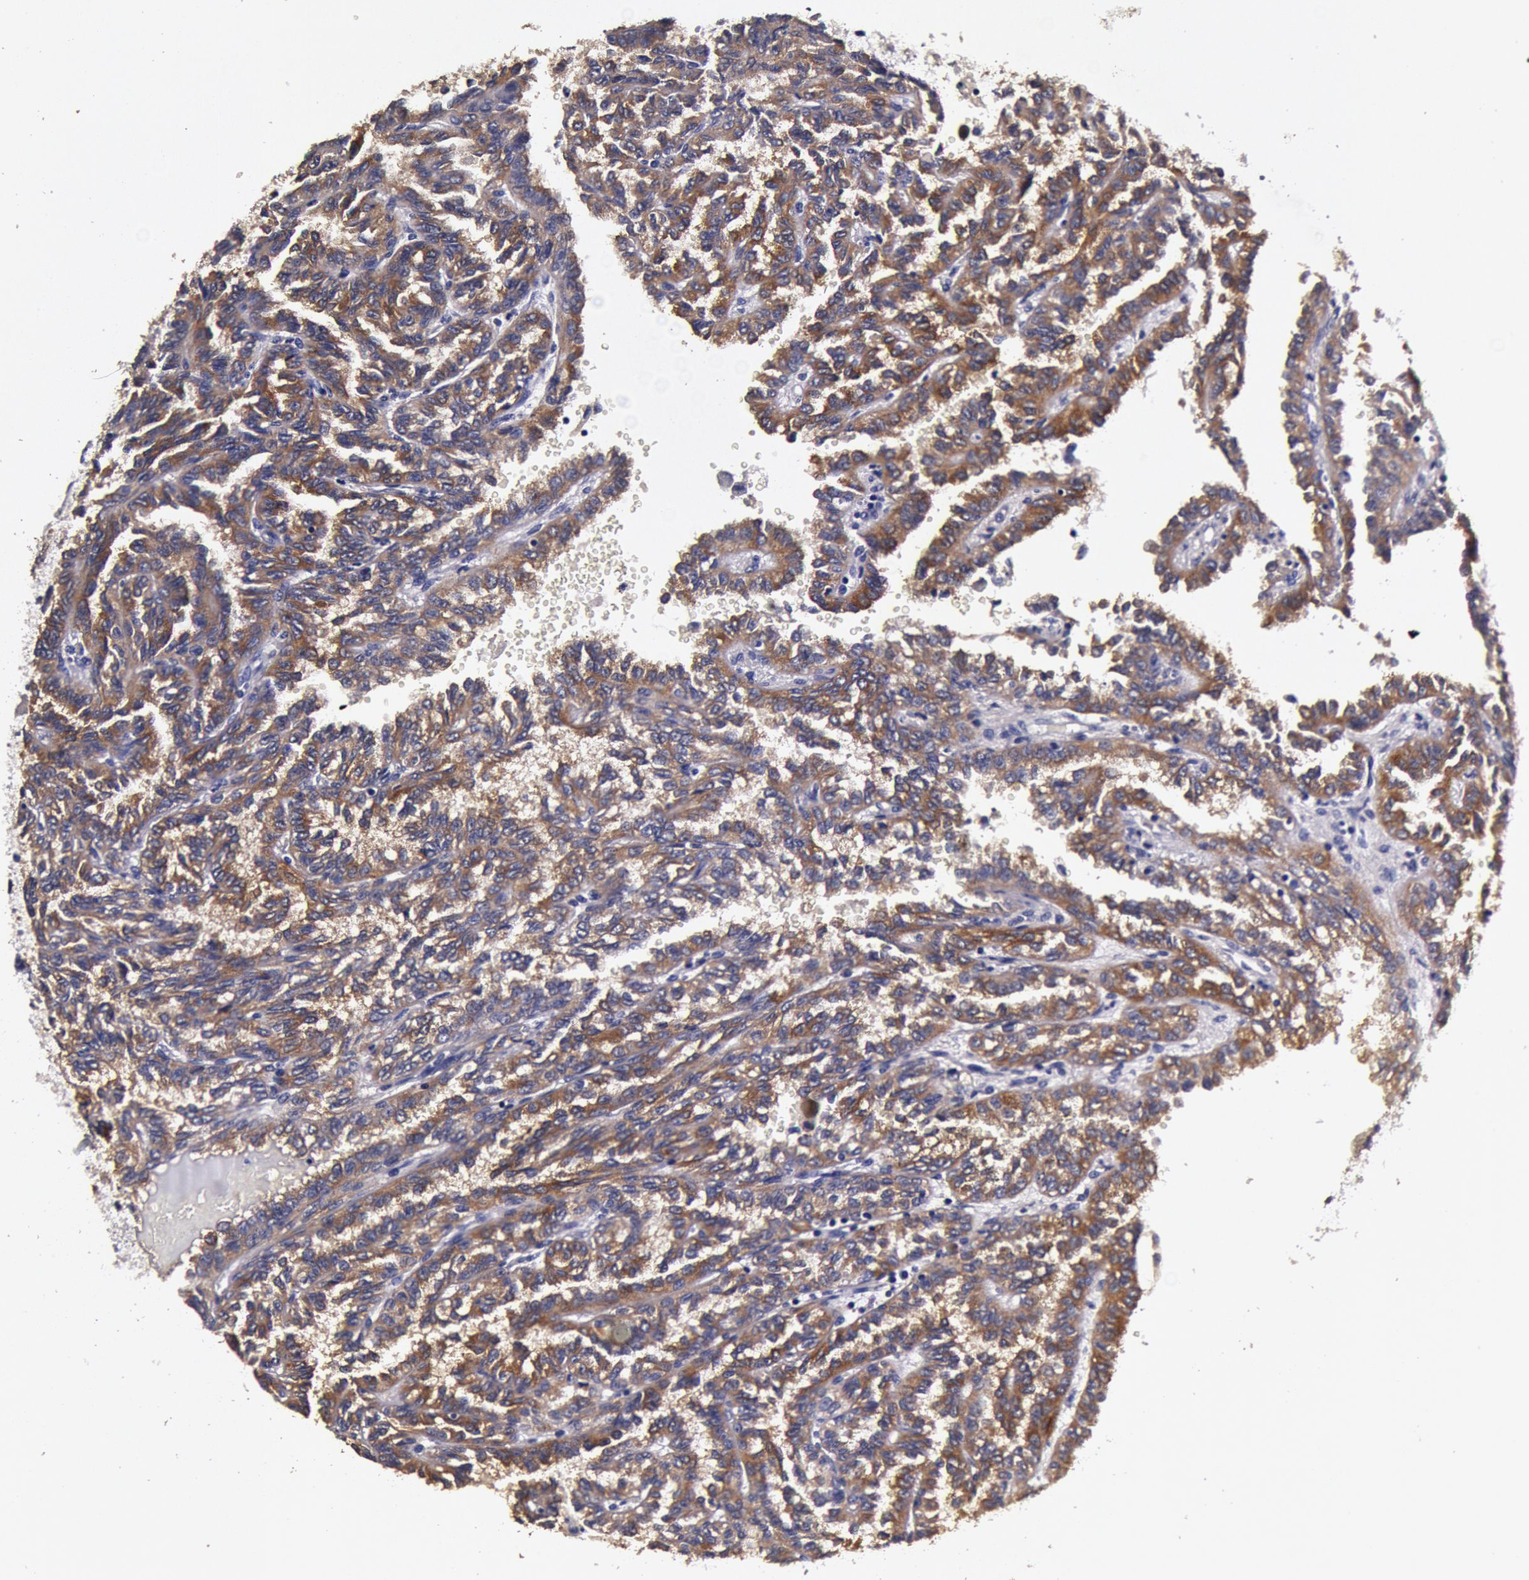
{"staining": {"intensity": "moderate", "quantity": ">75%", "location": "cytoplasmic/membranous"}, "tissue": "renal cancer", "cell_type": "Tumor cells", "image_type": "cancer", "snomed": [{"axis": "morphology", "description": "Inflammation, NOS"}, {"axis": "morphology", "description": "Adenocarcinoma, NOS"}, {"axis": "topography", "description": "Kidney"}], "caption": "An immunohistochemistry (IHC) photomicrograph of neoplastic tissue is shown. Protein staining in brown labels moderate cytoplasmic/membranous positivity in renal cancer within tumor cells.", "gene": "CCDC22", "patient": {"sex": "male", "age": 68}}